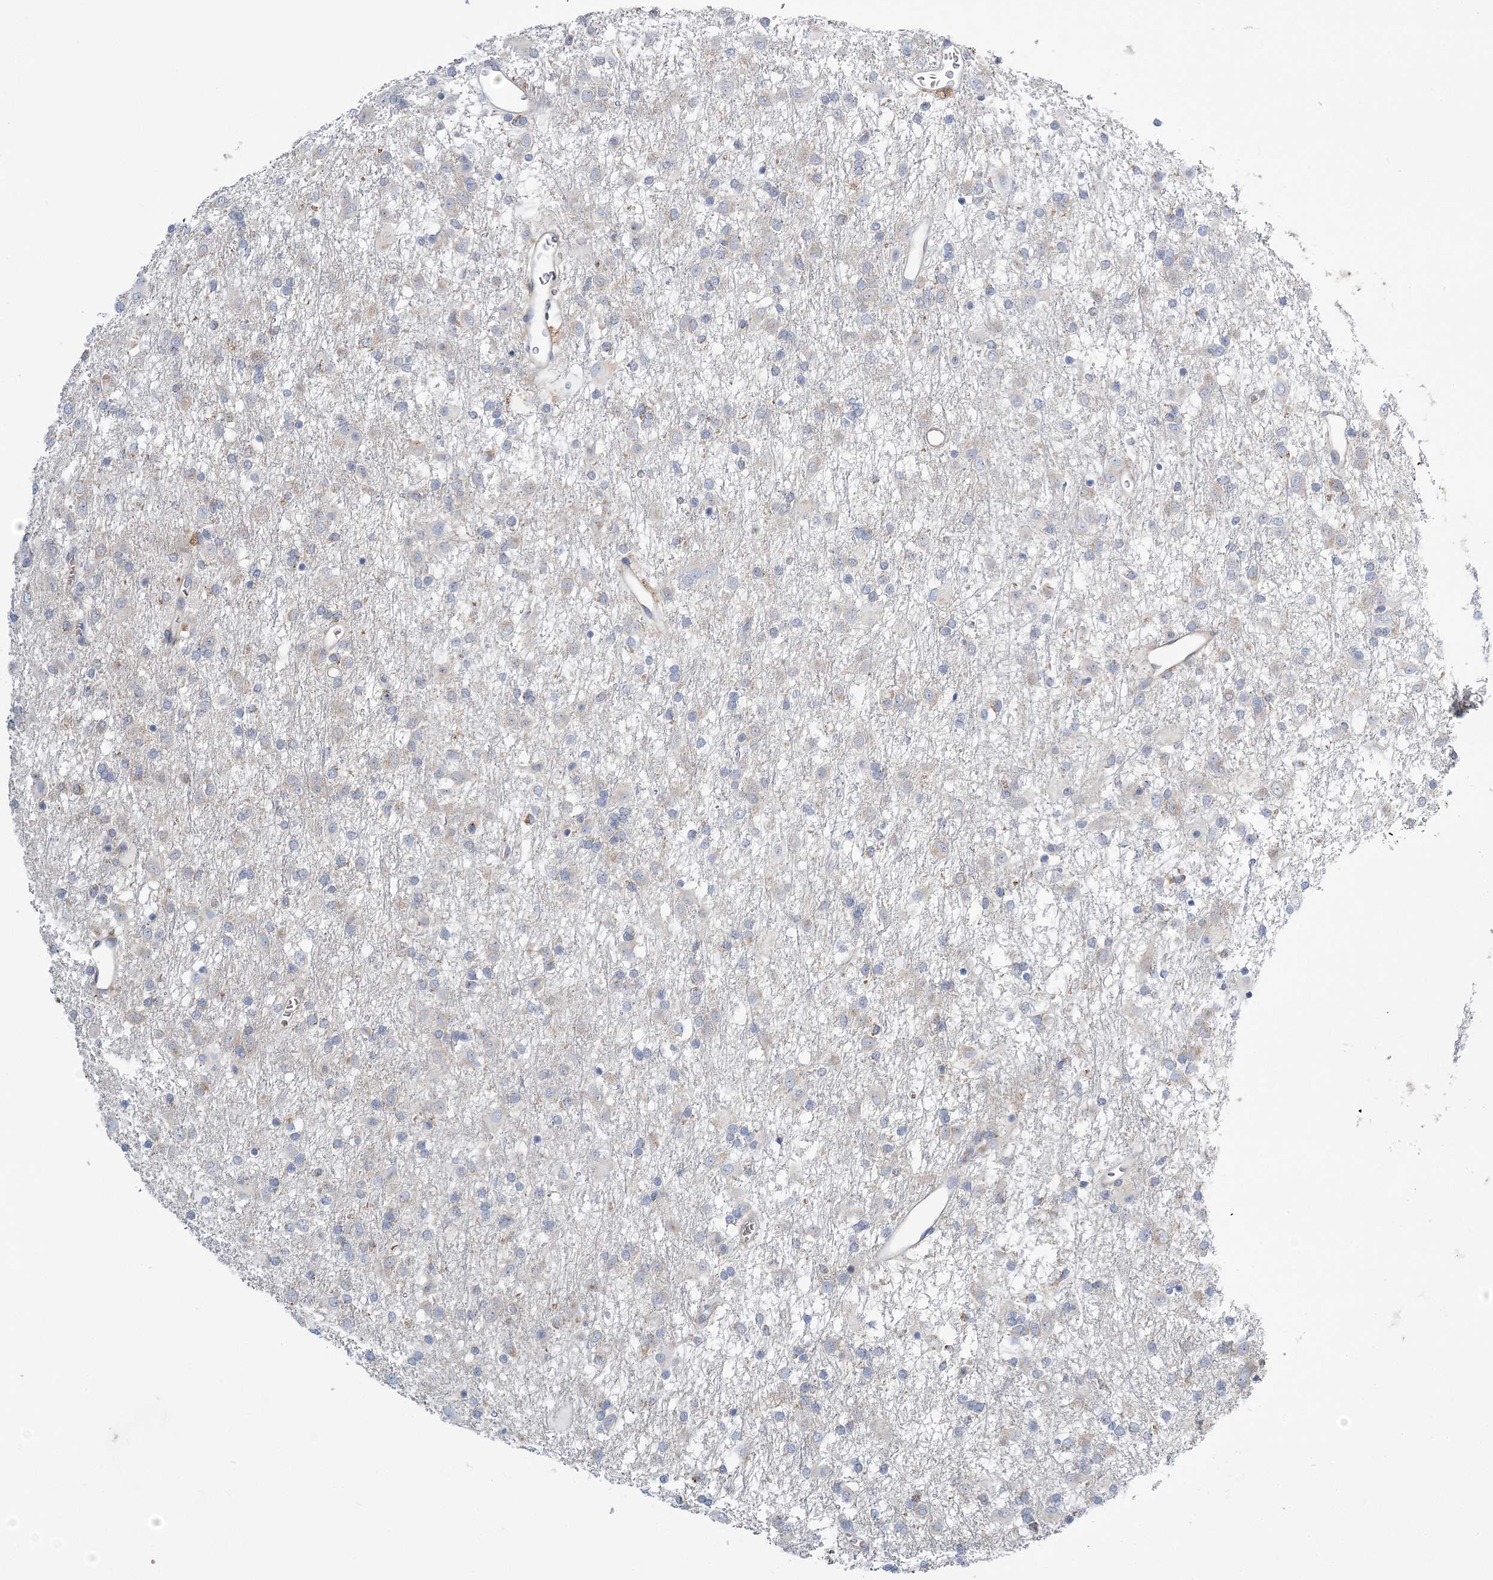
{"staining": {"intensity": "negative", "quantity": "none", "location": "none"}, "tissue": "glioma", "cell_type": "Tumor cells", "image_type": "cancer", "snomed": [{"axis": "morphology", "description": "Glioma, malignant, Low grade"}, {"axis": "topography", "description": "Brain"}], "caption": "This photomicrograph is of malignant low-grade glioma stained with IHC to label a protein in brown with the nuclei are counter-stained blue. There is no staining in tumor cells.", "gene": "ATP11B", "patient": {"sex": "male", "age": 65}}